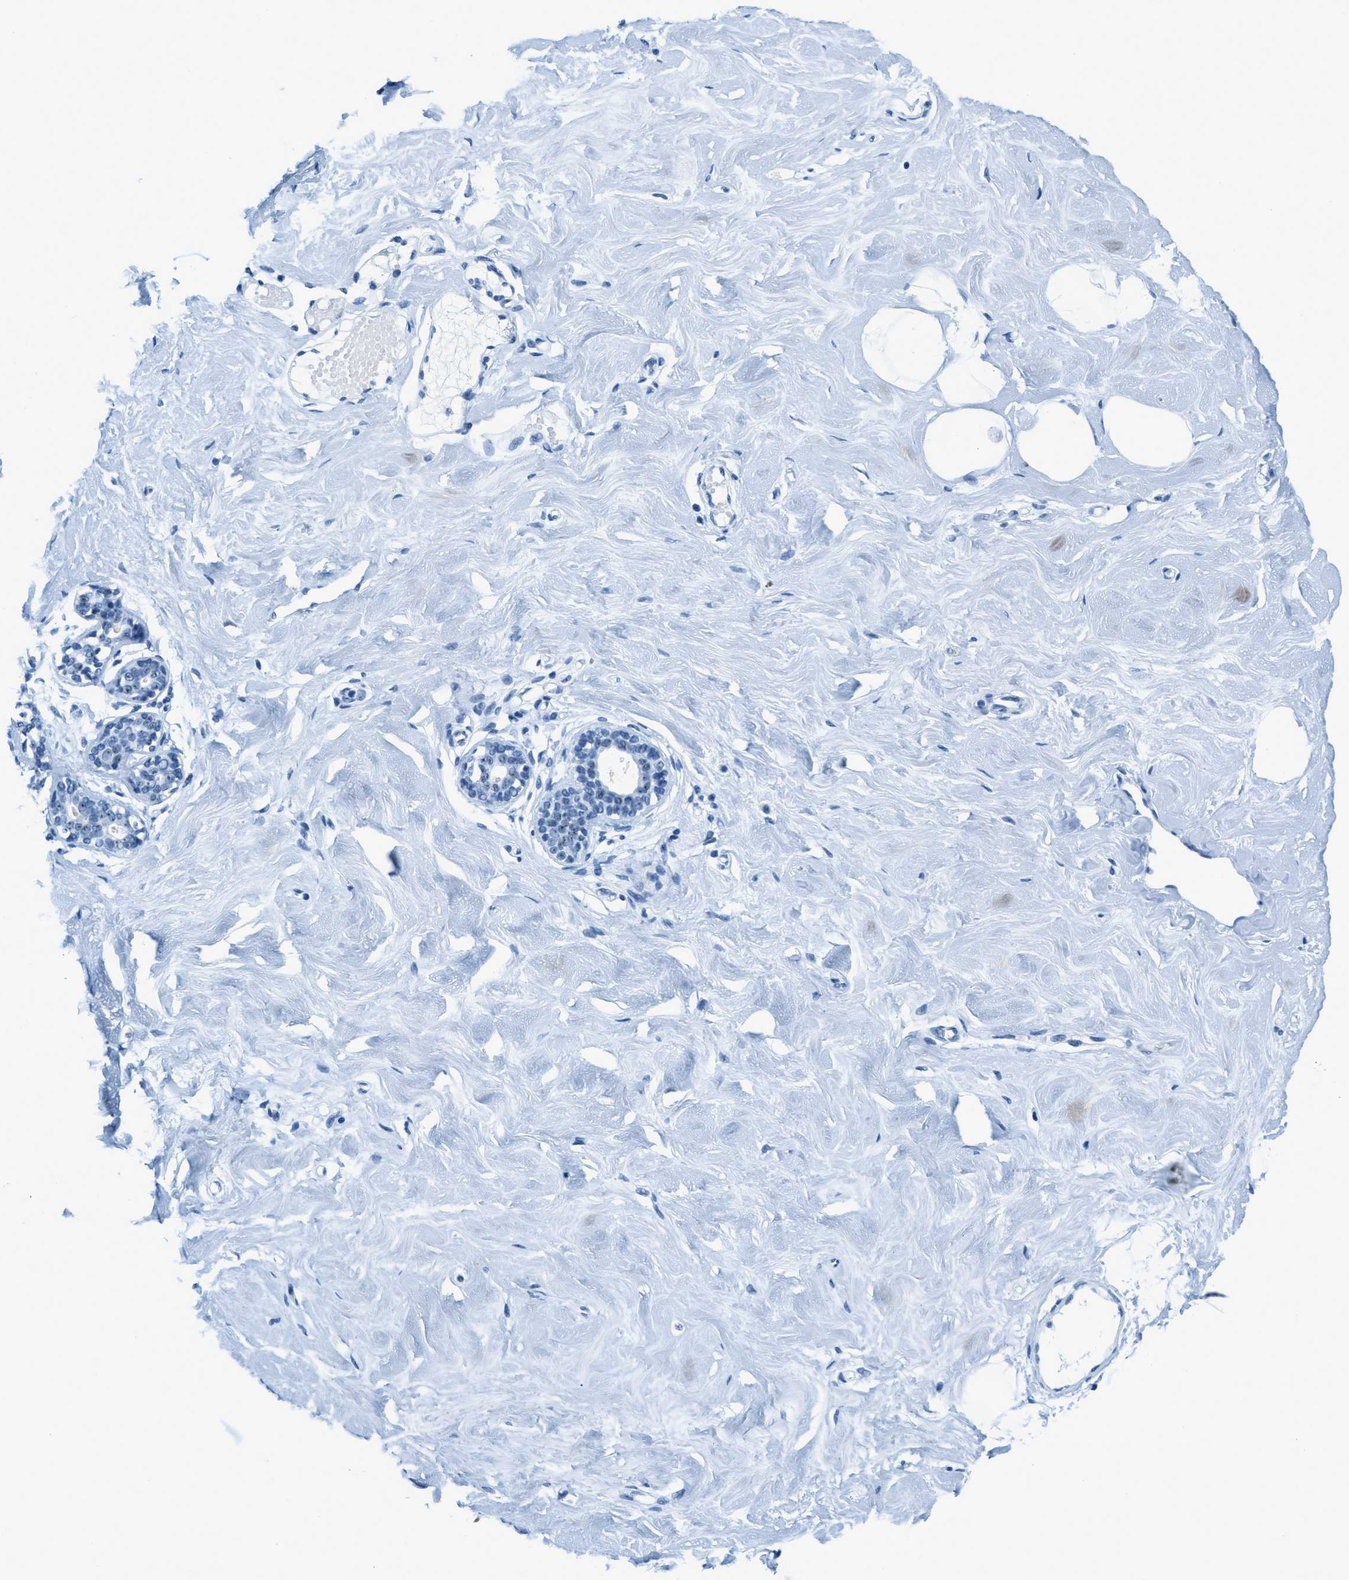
{"staining": {"intensity": "negative", "quantity": "none", "location": "none"}, "tissue": "breast", "cell_type": "Adipocytes", "image_type": "normal", "snomed": [{"axis": "morphology", "description": "Normal tissue, NOS"}, {"axis": "topography", "description": "Breast"}], "caption": "This micrograph is of unremarkable breast stained with immunohistochemistry (IHC) to label a protein in brown with the nuclei are counter-stained blue. There is no expression in adipocytes.", "gene": "PLA2G2A", "patient": {"sex": "female", "age": 23}}